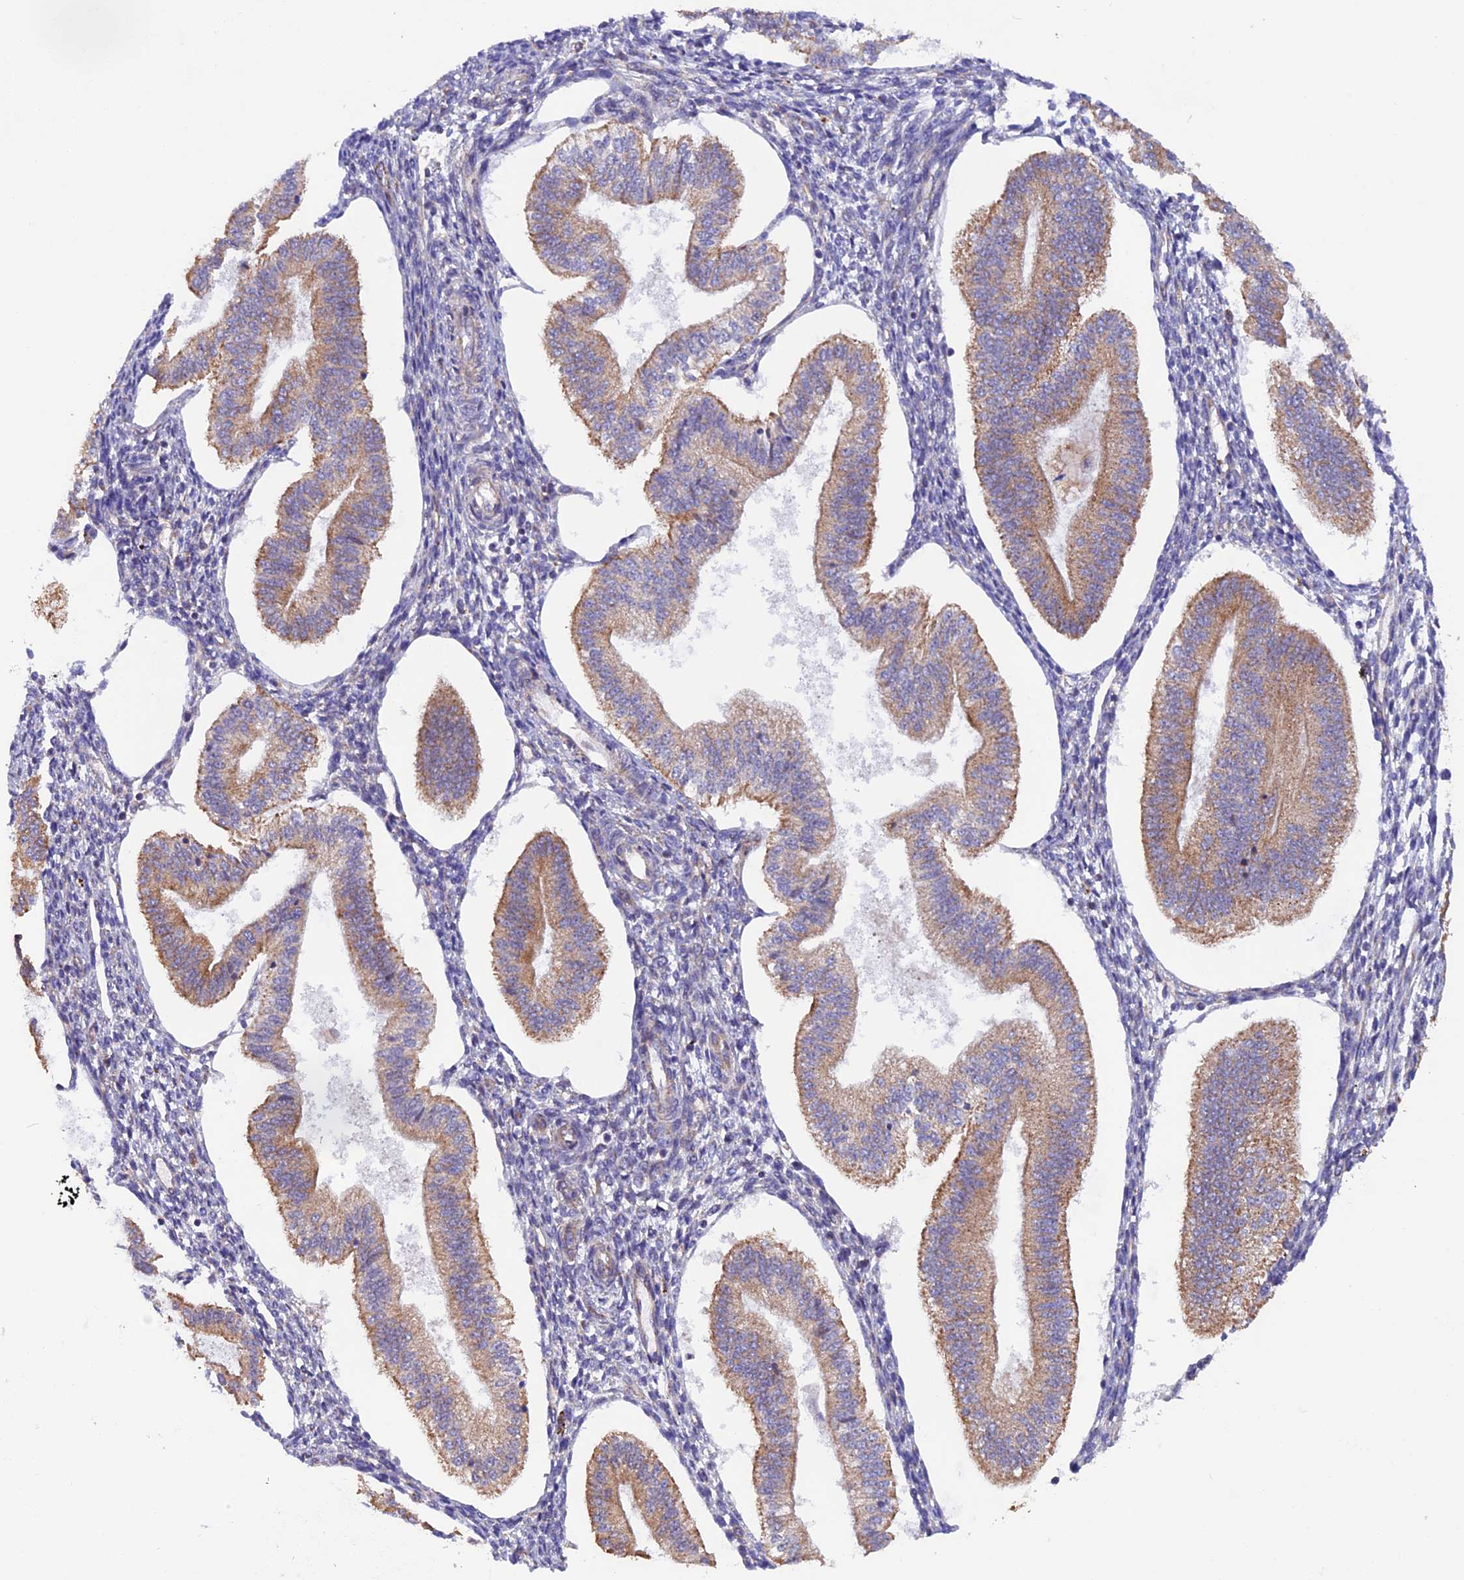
{"staining": {"intensity": "weak", "quantity": "25%-75%", "location": "cytoplasmic/membranous"}, "tissue": "endometrium", "cell_type": "Cells in endometrial stroma", "image_type": "normal", "snomed": [{"axis": "morphology", "description": "Normal tissue, NOS"}, {"axis": "topography", "description": "Endometrium"}], "caption": "About 25%-75% of cells in endometrial stroma in normal endometrium reveal weak cytoplasmic/membranous protein staining as visualized by brown immunohistochemical staining.", "gene": "DUS3L", "patient": {"sex": "female", "age": 34}}